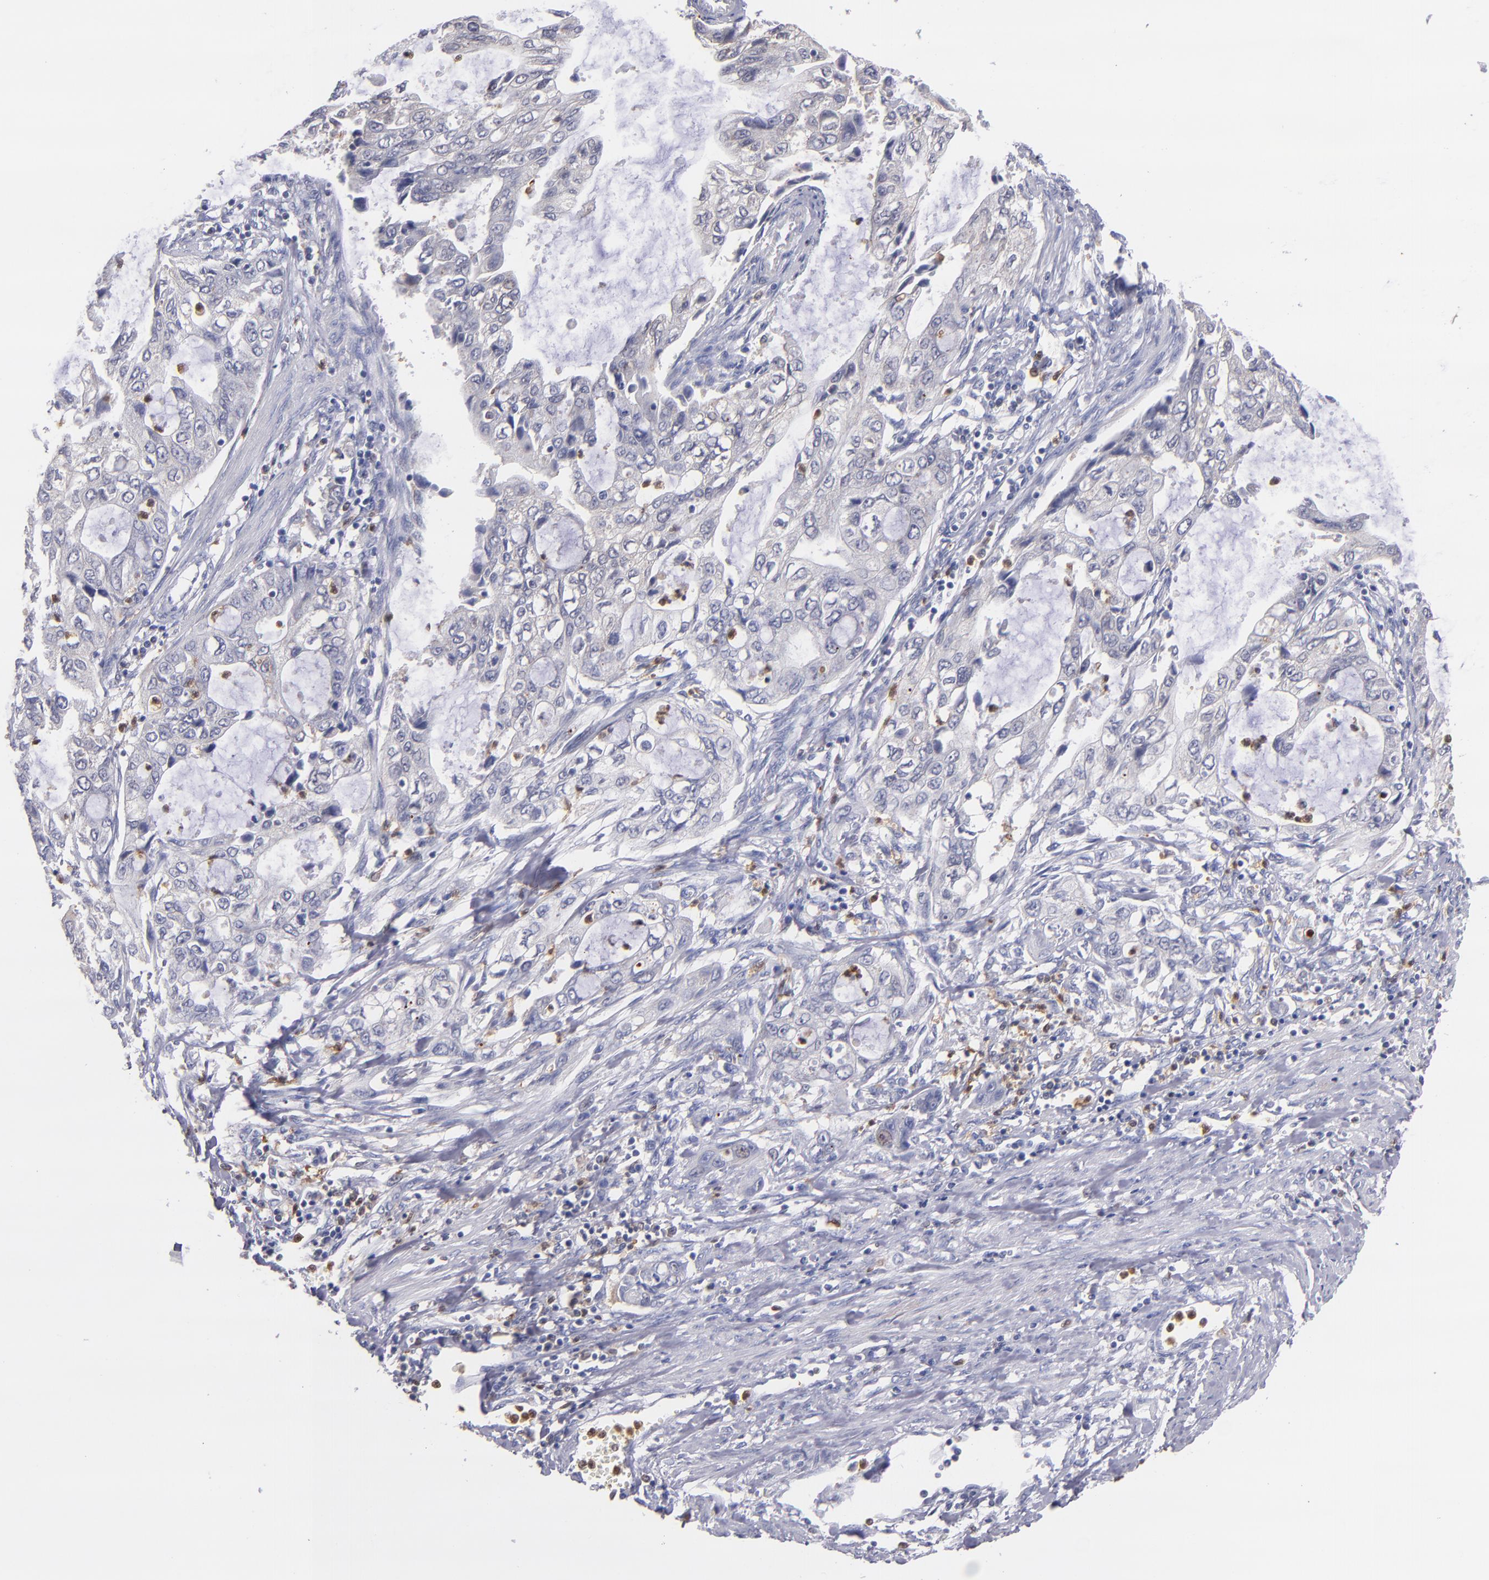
{"staining": {"intensity": "negative", "quantity": "none", "location": "none"}, "tissue": "stomach cancer", "cell_type": "Tumor cells", "image_type": "cancer", "snomed": [{"axis": "morphology", "description": "Adenocarcinoma, NOS"}, {"axis": "topography", "description": "Stomach, upper"}], "caption": "This is an immunohistochemistry histopathology image of human stomach adenocarcinoma. There is no expression in tumor cells.", "gene": "PRKCD", "patient": {"sex": "female", "age": 52}}